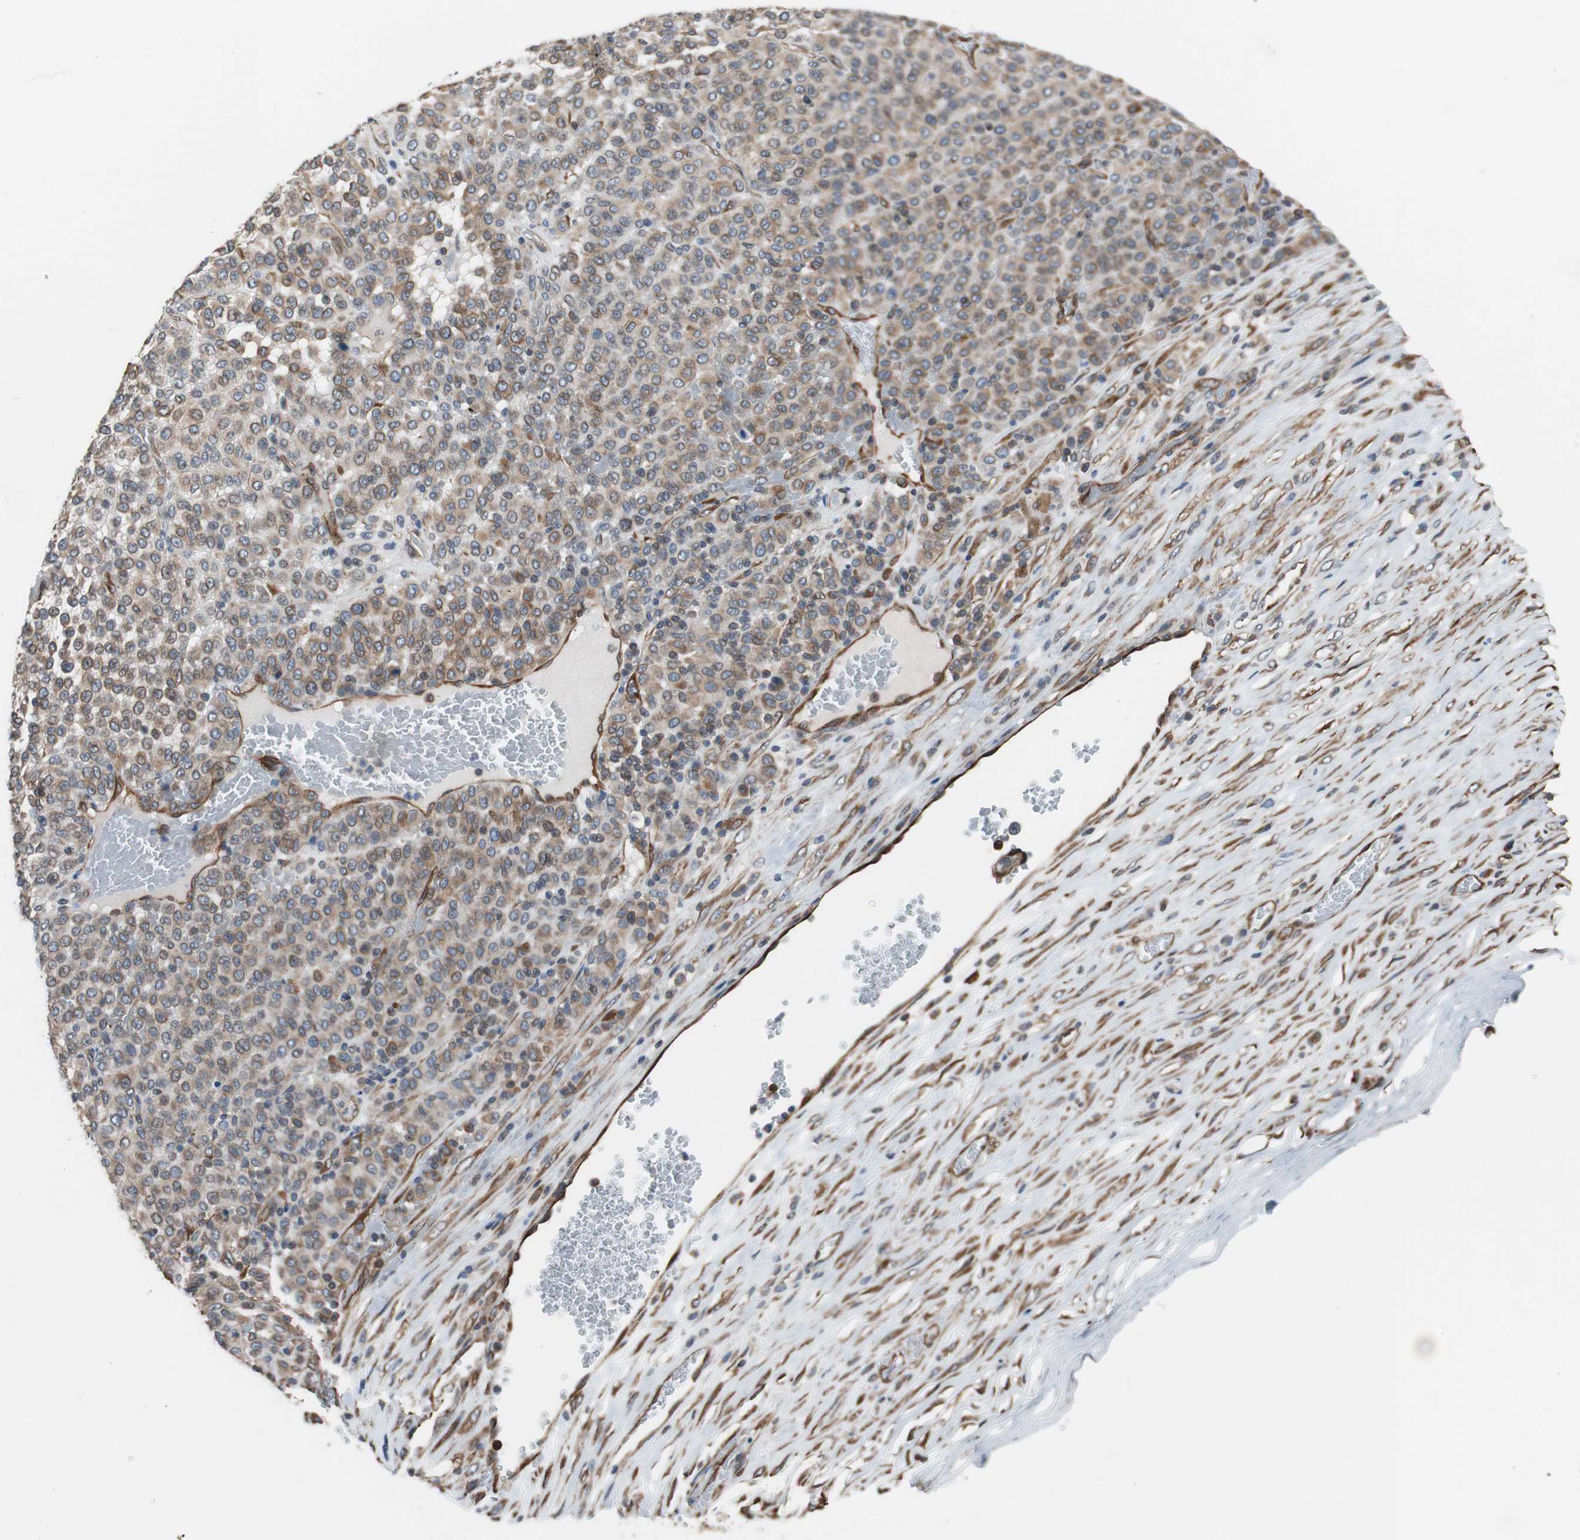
{"staining": {"intensity": "moderate", "quantity": "25%-75%", "location": "cytoplasmic/membranous"}, "tissue": "melanoma", "cell_type": "Tumor cells", "image_type": "cancer", "snomed": [{"axis": "morphology", "description": "Malignant melanoma, Metastatic site"}, {"axis": "topography", "description": "Pancreas"}], "caption": "Malignant melanoma (metastatic site) stained with IHC displays moderate cytoplasmic/membranous expression in about 25%-75% of tumor cells. (IHC, brightfield microscopy, high magnification).", "gene": "KIF3B", "patient": {"sex": "female", "age": 30}}